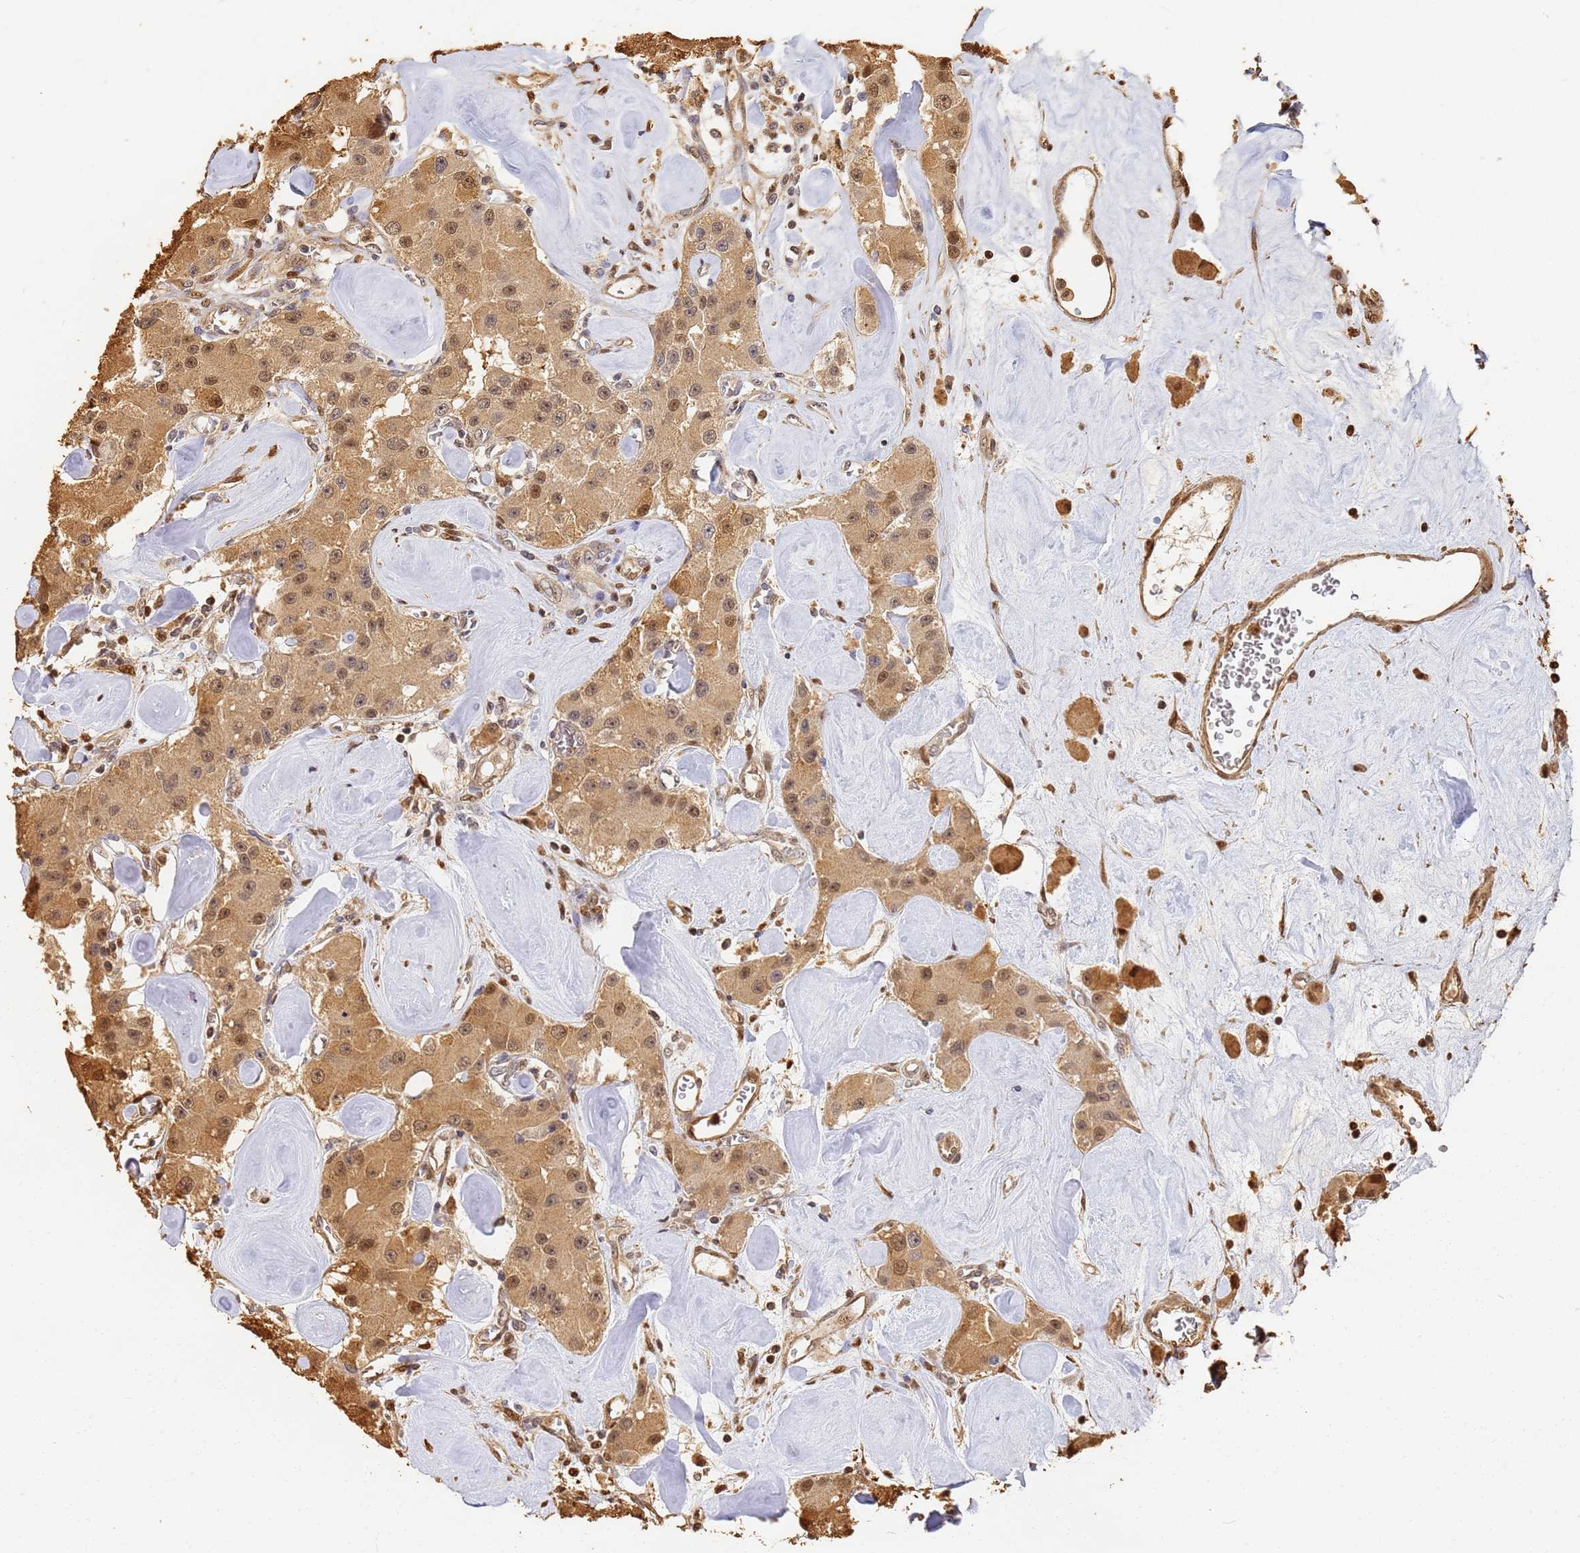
{"staining": {"intensity": "moderate", "quantity": ">75%", "location": "cytoplasmic/membranous,nuclear"}, "tissue": "carcinoid", "cell_type": "Tumor cells", "image_type": "cancer", "snomed": [{"axis": "morphology", "description": "Carcinoid, malignant, NOS"}, {"axis": "topography", "description": "Pancreas"}], "caption": "Protein staining shows moderate cytoplasmic/membranous and nuclear expression in approximately >75% of tumor cells in malignant carcinoid. Immunohistochemistry stains the protein in brown and the nuclei are stained blue.", "gene": "JAK2", "patient": {"sex": "male", "age": 41}}